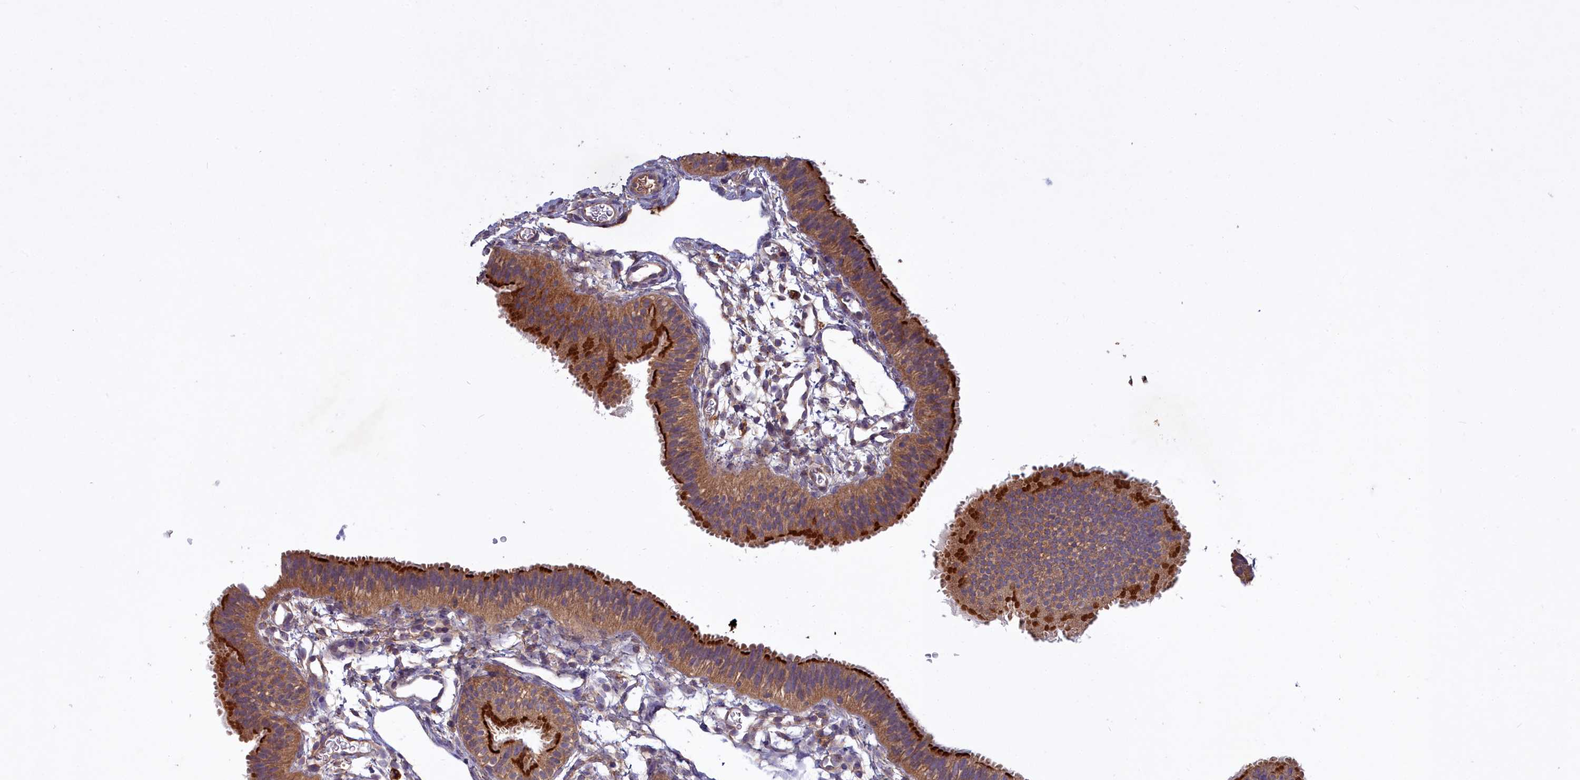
{"staining": {"intensity": "strong", "quantity": ">75%", "location": "cytoplasmic/membranous"}, "tissue": "fallopian tube", "cell_type": "Glandular cells", "image_type": "normal", "snomed": [{"axis": "morphology", "description": "Normal tissue, NOS"}, {"axis": "topography", "description": "Fallopian tube"}], "caption": "Human fallopian tube stained with a brown dye exhibits strong cytoplasmic/membranous positive expression in approximately >75% of glandular cells.", "gene": "CCDC167", "patient": {"sex": "female", "age": 35}}